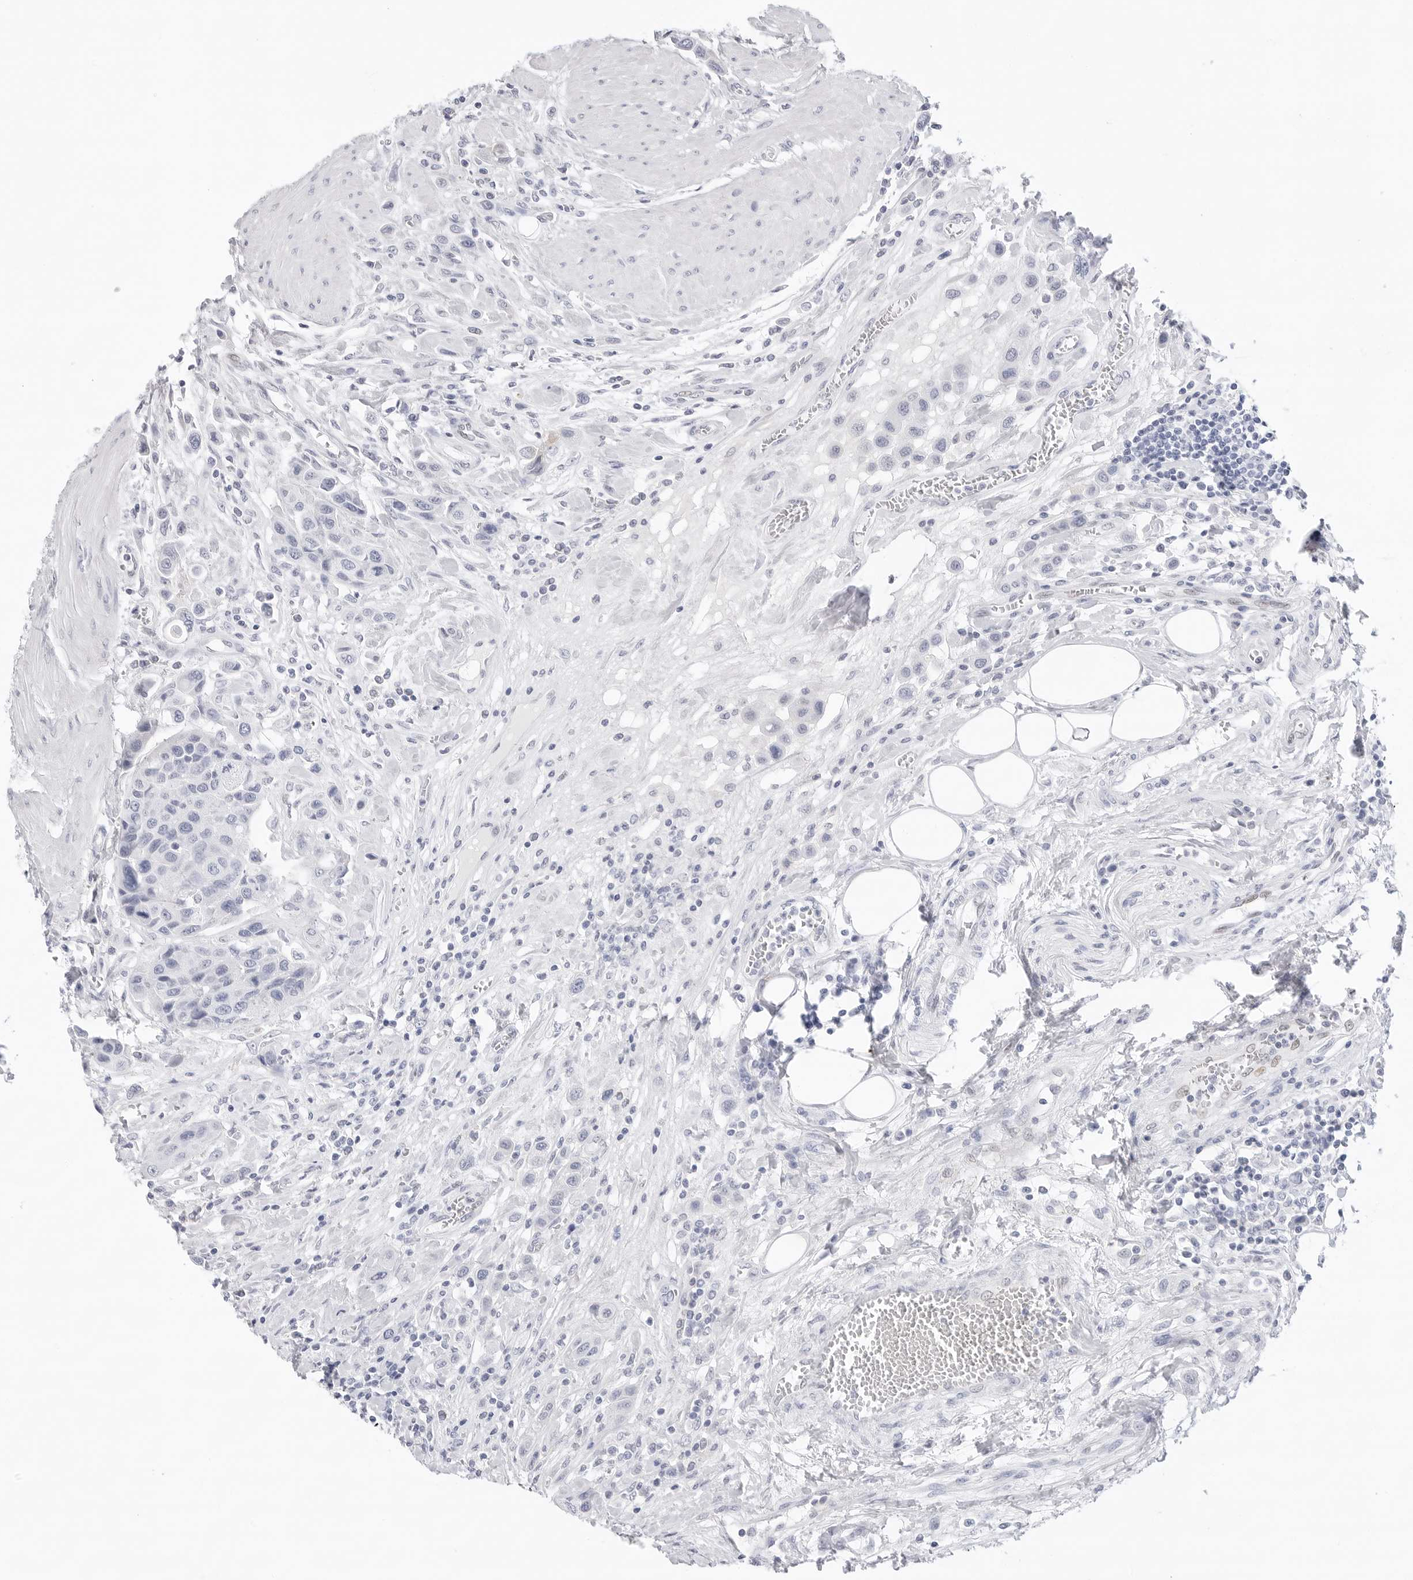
{"staining": {"intensity": "negative", "quantity": "none", "location": "none"}, "tissue": "urothelial cancer", "cell_type": "Tumor cells", "image_type": "cancer", "snomed": [{"axis": "morphology", "description": "Urothelial carcinoma, High grade"}, {"axis": "topography", "description": "Urinary bladder"}], "caption": "This is an IHC micrograph of human high-grade urothelial carcinoma. There is no staining in tumor cells.", "gene": "SLC19A1", "patient": {"sex": "male", "age": 50}}